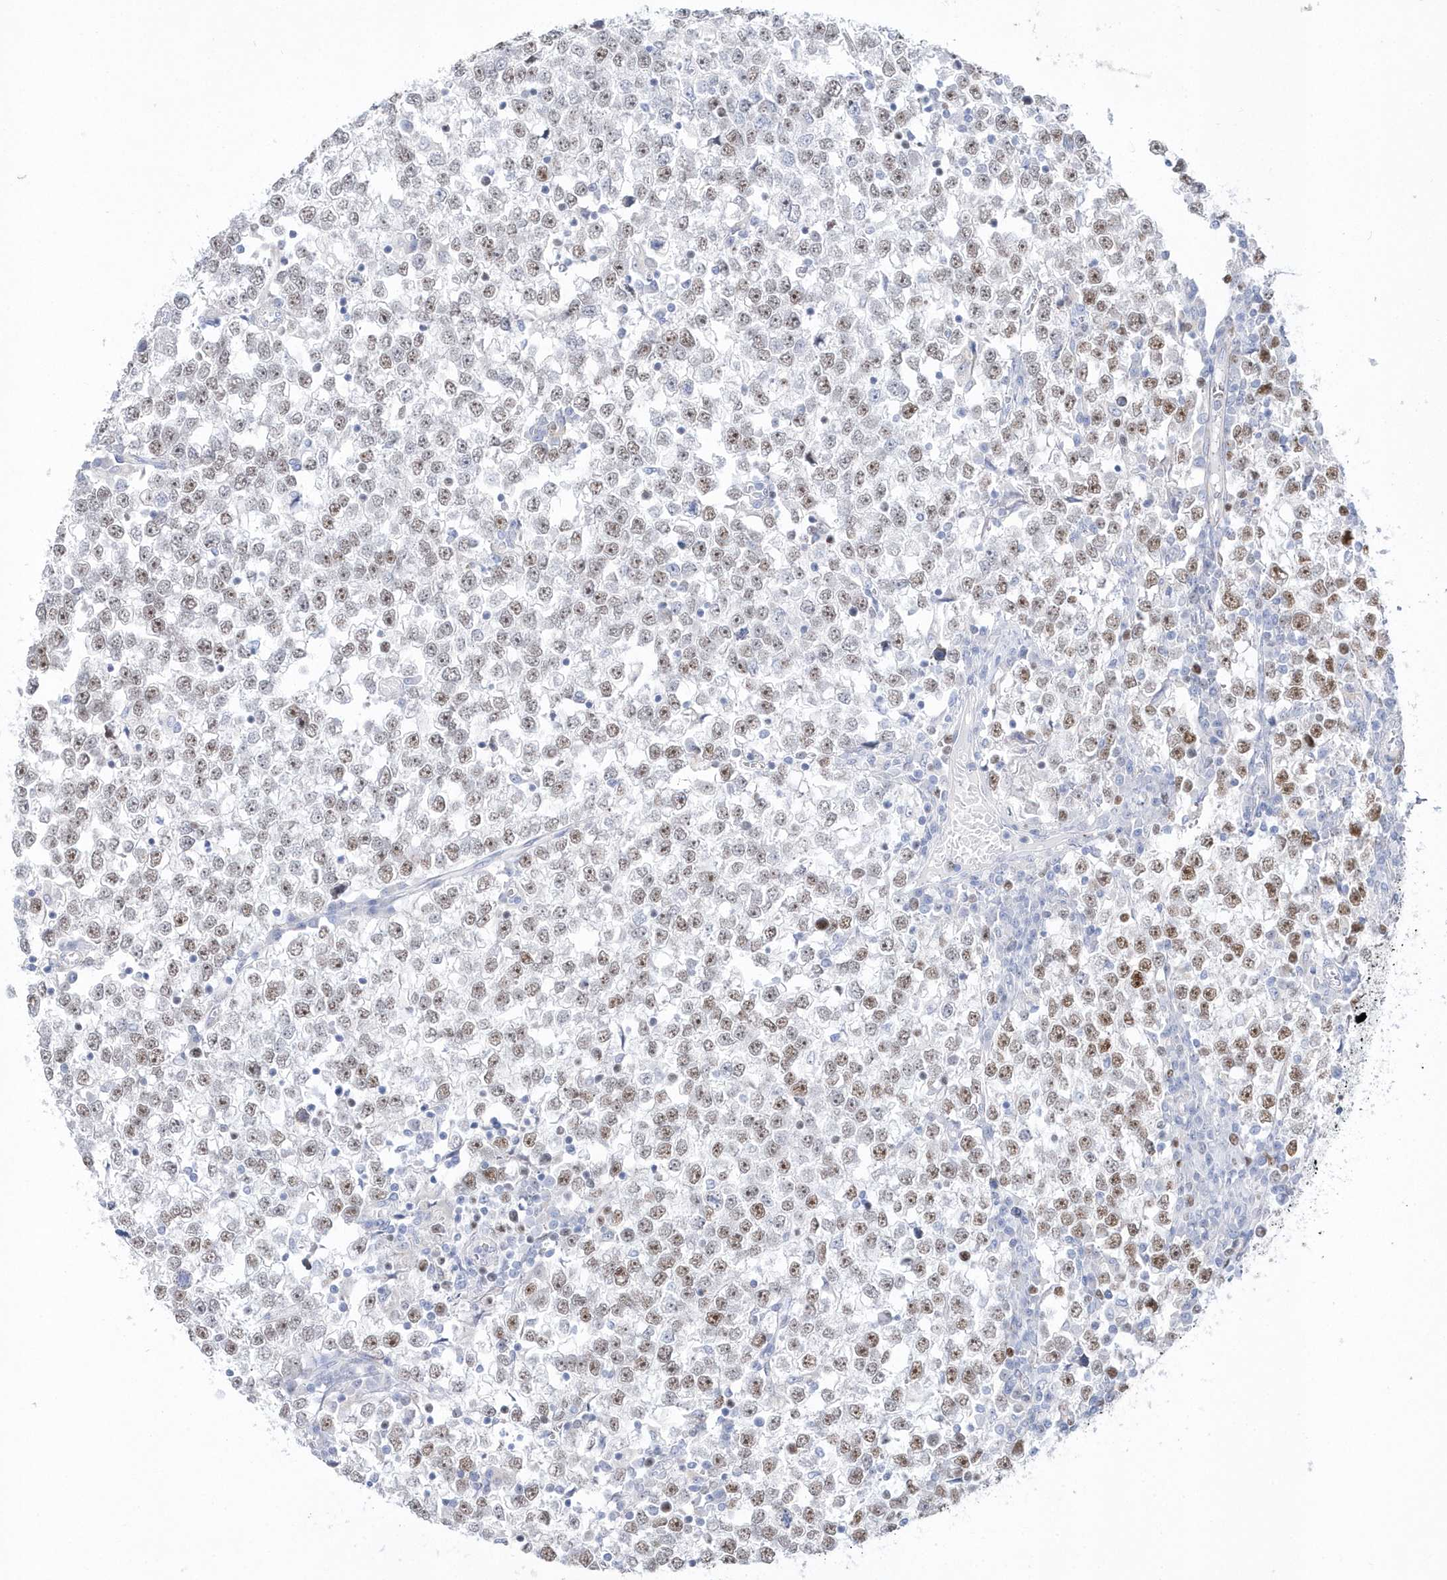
{"staining": {"intensity": "moderate", "quantity": "25%-75%", "location": "nuclear"}, "tissue": "testis cancer", "cell_type": "Tumor cells", "image_type": "cancer", "snomed": [{"axis": "morphology", "description": "Seminoma, NOS"}, {"axis": "topography", "description": "Testis"}], "caption": "Approximately 25%-75% of tumor cells in human testis cancer (seminoma) display moderate nuclear protein positivity as visualized by brown immunohistochemical staining.", "gene": "TMCO6", "patient": {"sex": "male", "age": 65}}